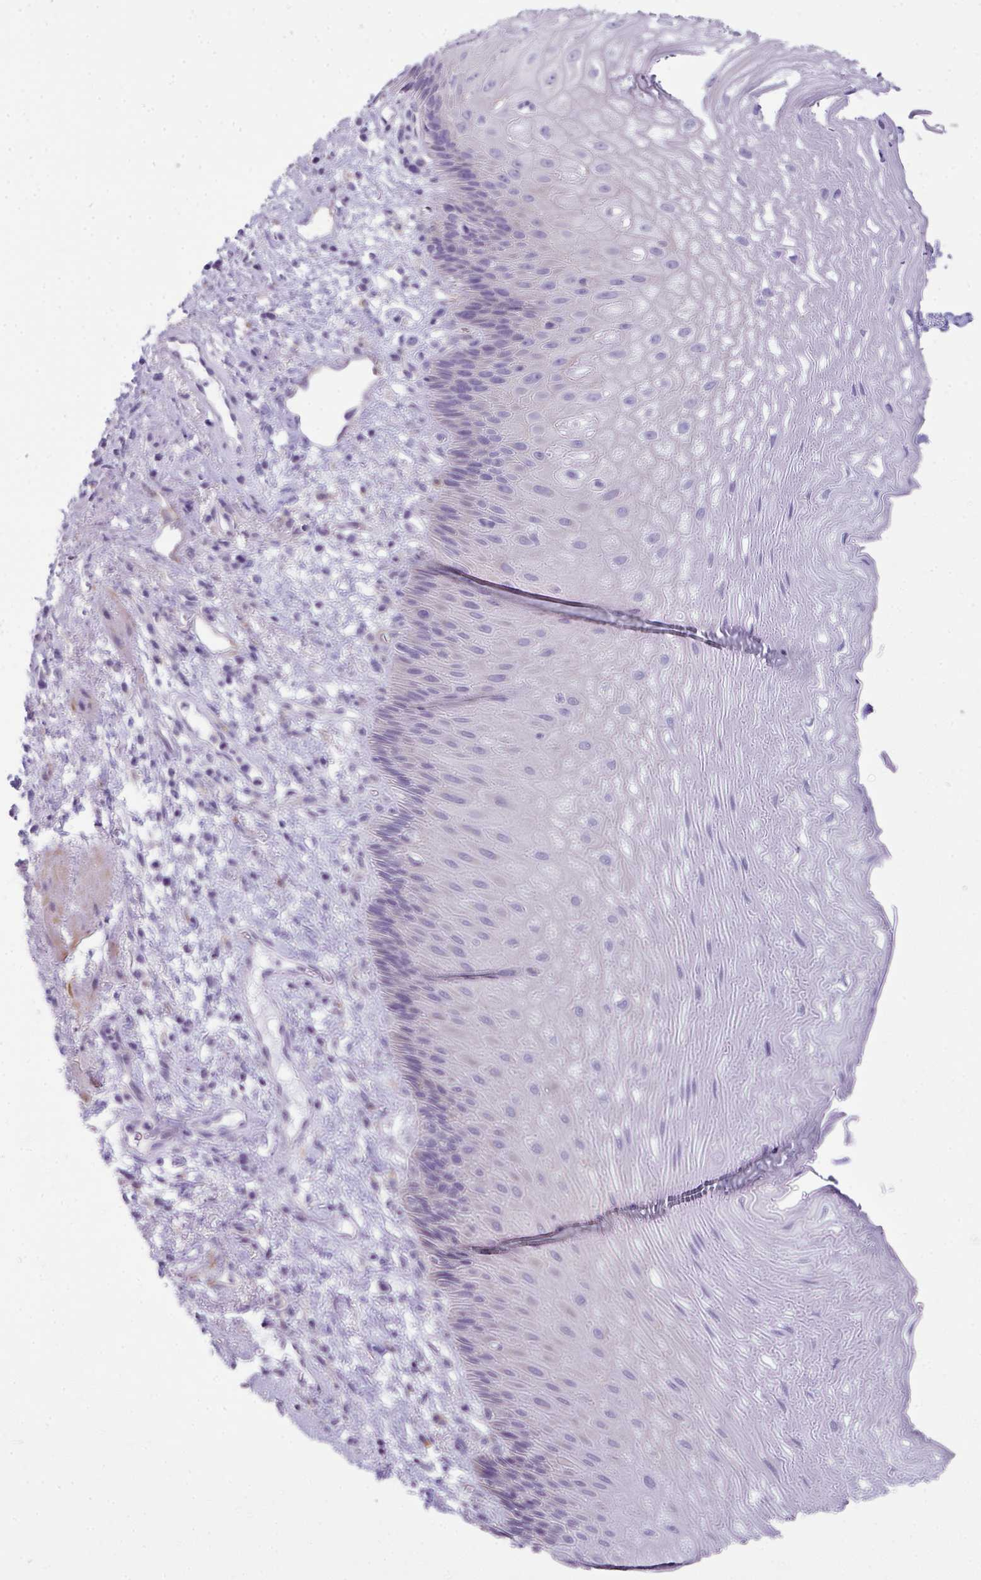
{"staining": {"intensity": "negative", "quantity": "none", "location": "none"}, "tissue": "esophagus", "cell_type": "Squamous epithelial cells", "image_type": "normal", "snomed": [{"axis": "morphology", "description": "Normal tissue, NOS"}, {"axis": "topography", "description": "Esophagus"}], "caption": "The micrograph reveals no significant positivity in squamous epithelial cells of esophagus. The staining is performed using DAB (3,3'-diaminobenzidine) brown chromogen with nuclei counter-stained in using hematoxylin.", "gene": "ABCC5", "patient": {"sex": "male", "age": 60}}